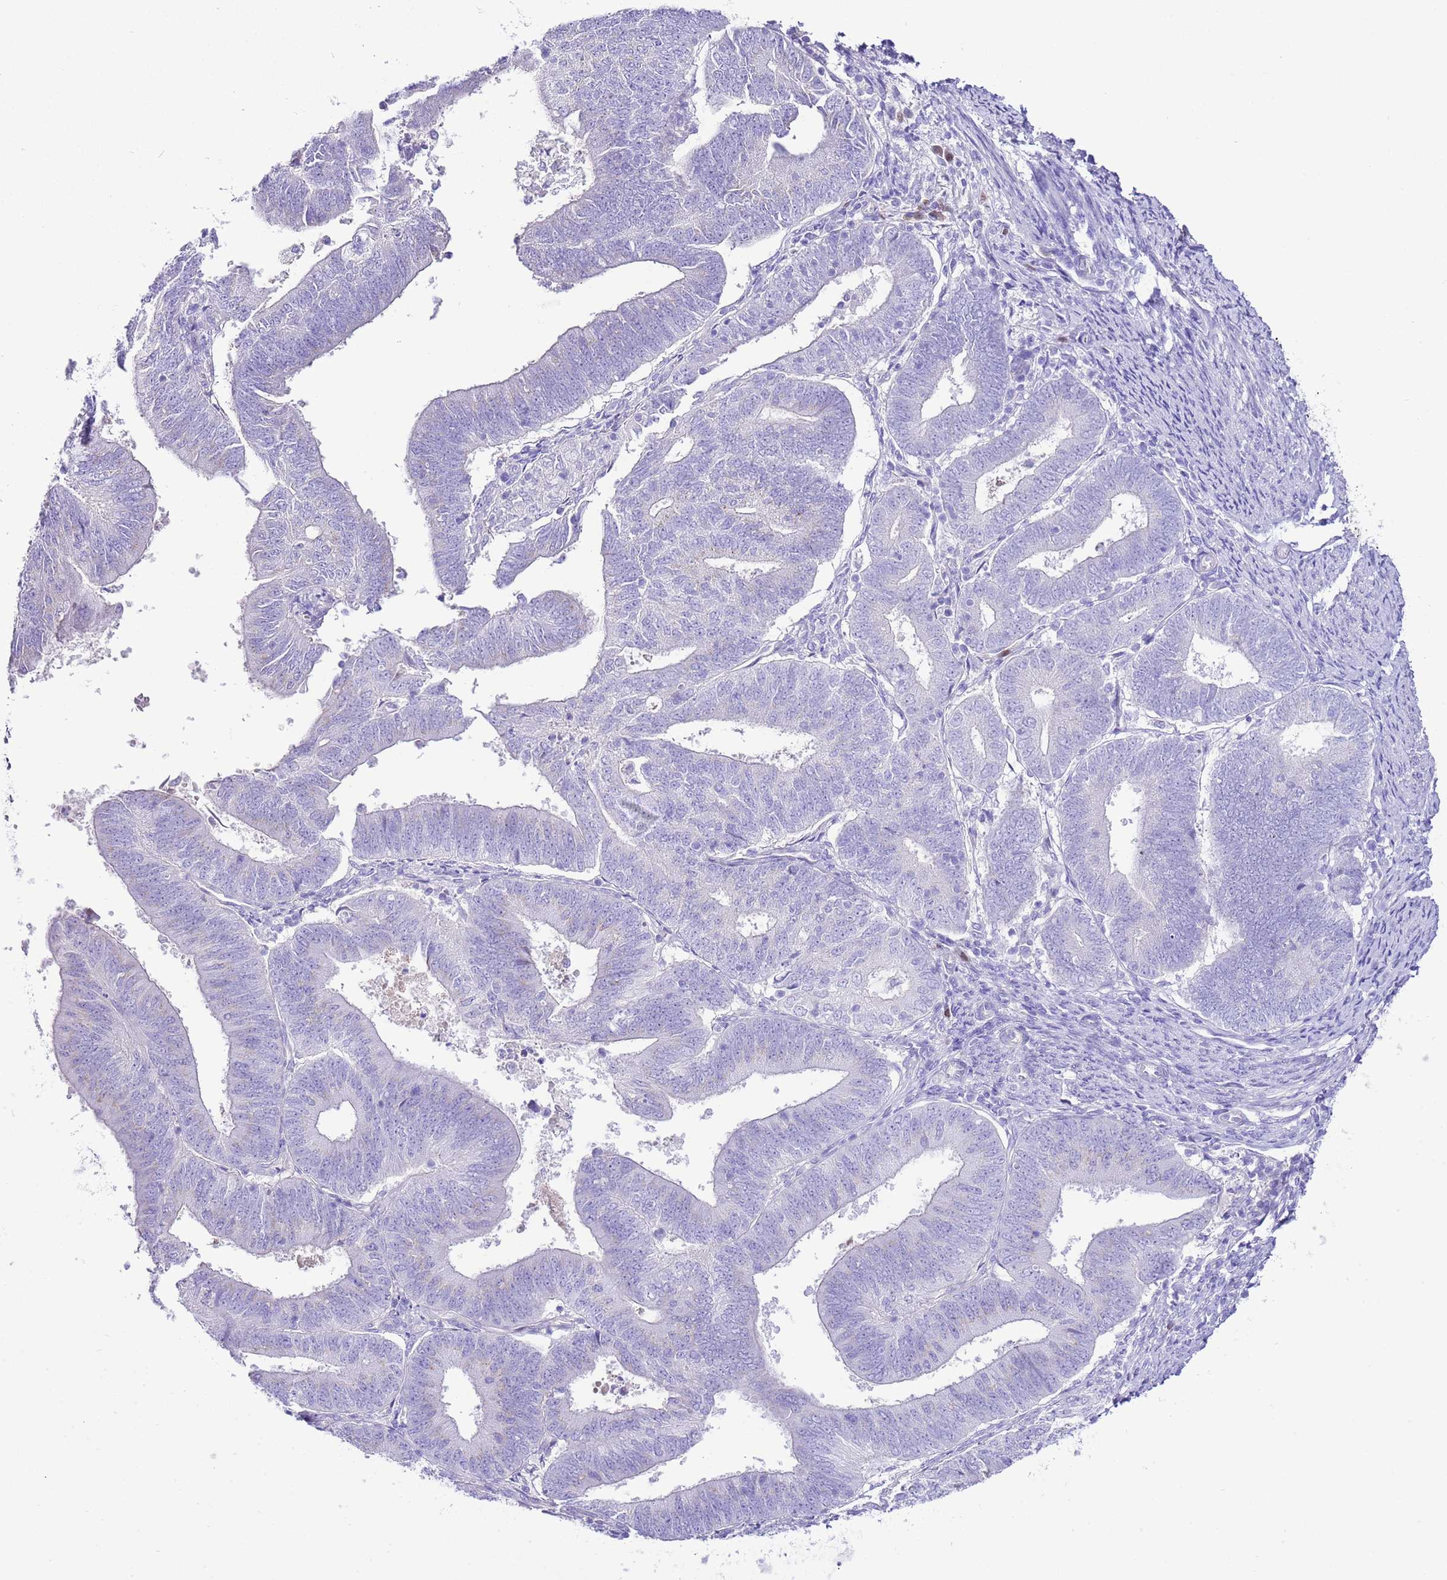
{"staining": {"intensity": "negative", "quantity": "none", "location": "none"}, "tissue": "endometrial cancer", "cell_type": "Tumor cells", "image_type": "cancer", "snomed": [{"axis": "morphology", "description": "Adenocarcinoma, NOS"}, {"axis": "topography", "description": "Endometrium"}], "caption": "DAB (3,3'-diaminobenzidine) immunohistochemical staining of adenocarcinoma (endometrial) demonstrates no significant staining in tumor cells.", "gene": "BHLHA15", "patient": {"sex": "female", "age": 70}}